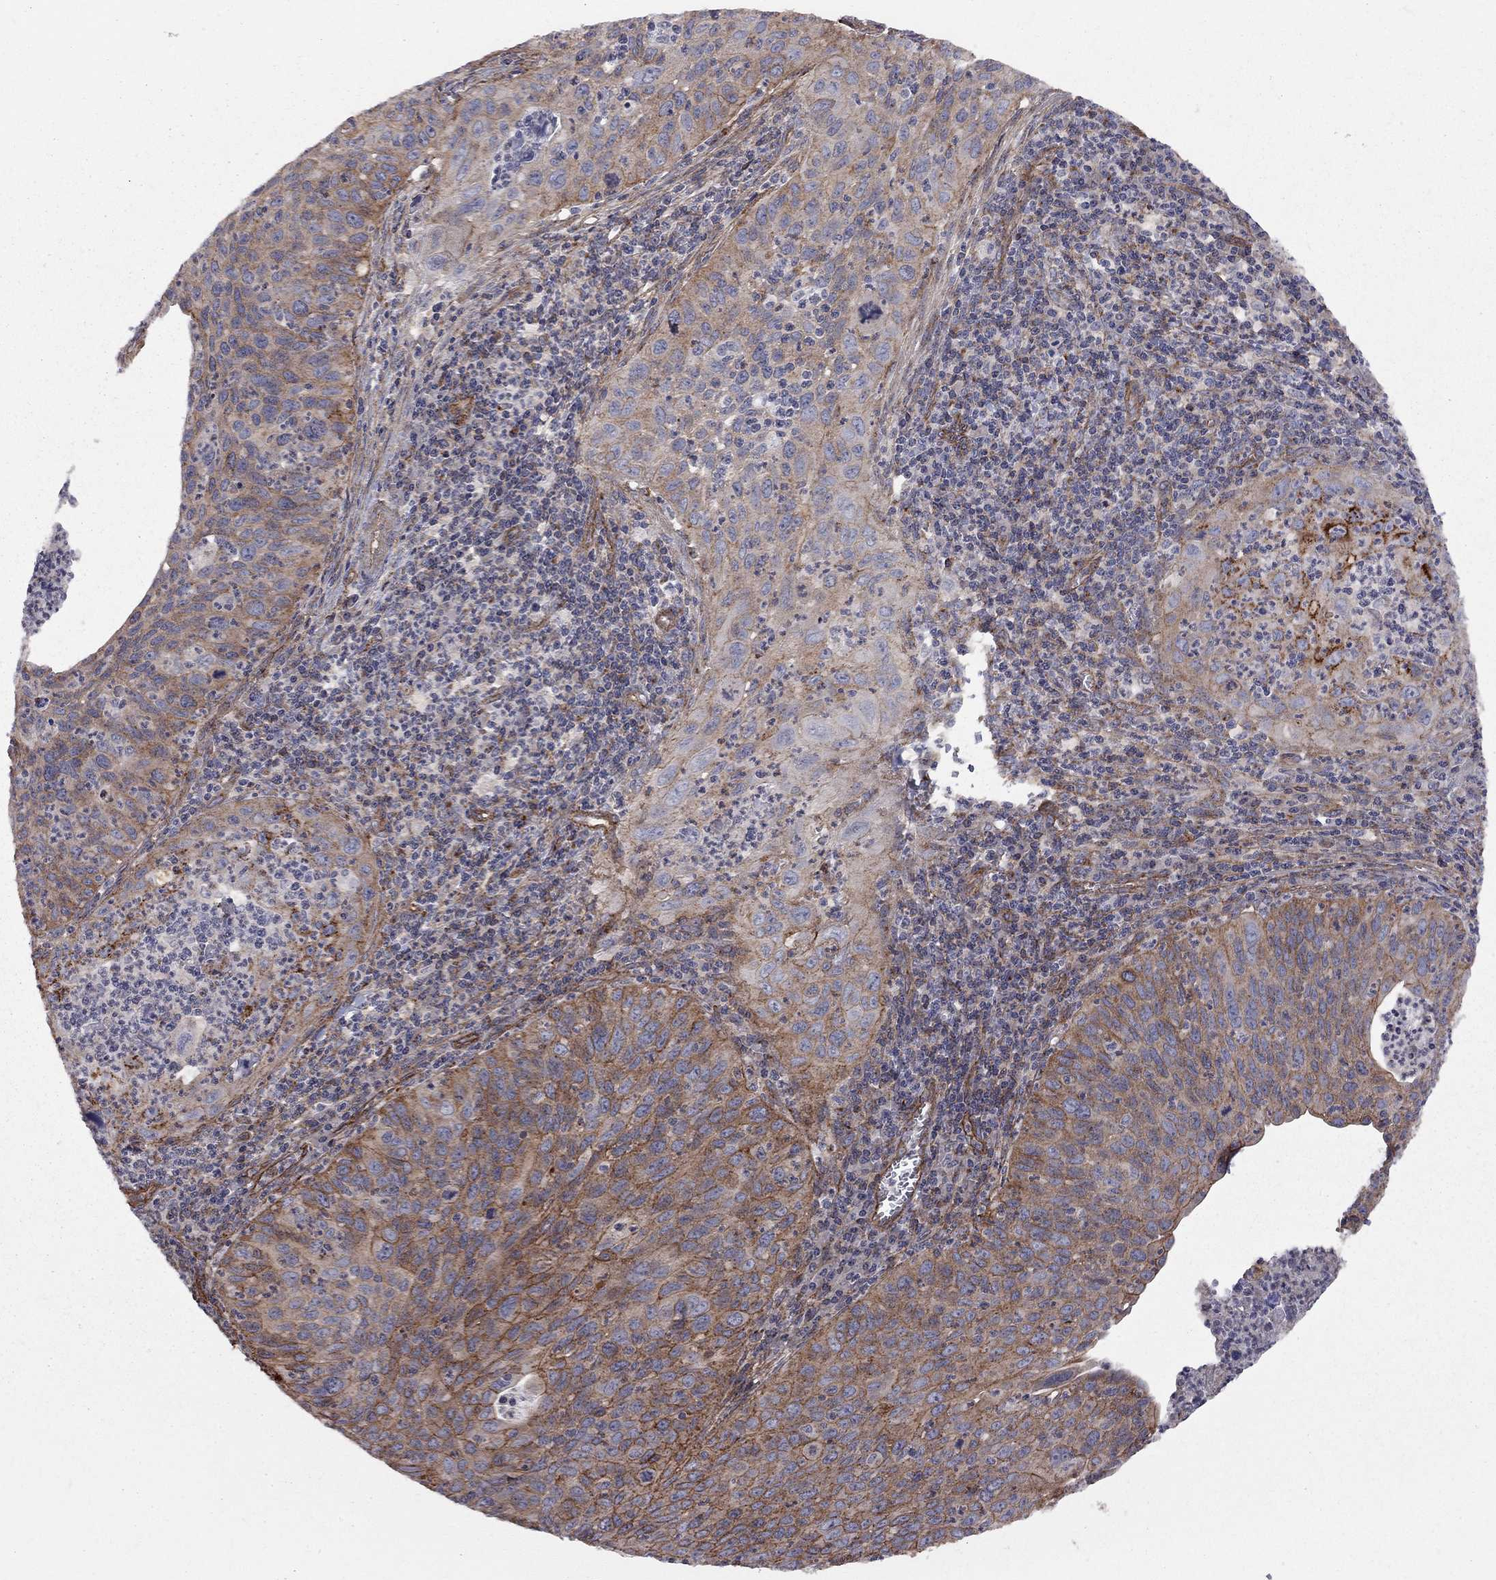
{"staining": {"intensity": "moderate", "quantity": ">75%", "location": "cytoplasmic/membranous"}, "tissue": "cervical cancer", "cell_type": "Tumor cells", "image_type": "cancer", "snomed": [{"axis": "morphology", "description": "Squamous cell carcinoma, NOS"}, {"axis": "topography", "description": "Cervix"}], "caption": "Cervical cancer stained with DAB (3,3'-diaminobenzidine) immunohistochemistry (IHC) displays medium levels of moderate cytoplasmic/membranous positivity in approximately >75% of tumor cells.", "gene": "RASEF", "patient": {"sex": "female", "age": 26}}